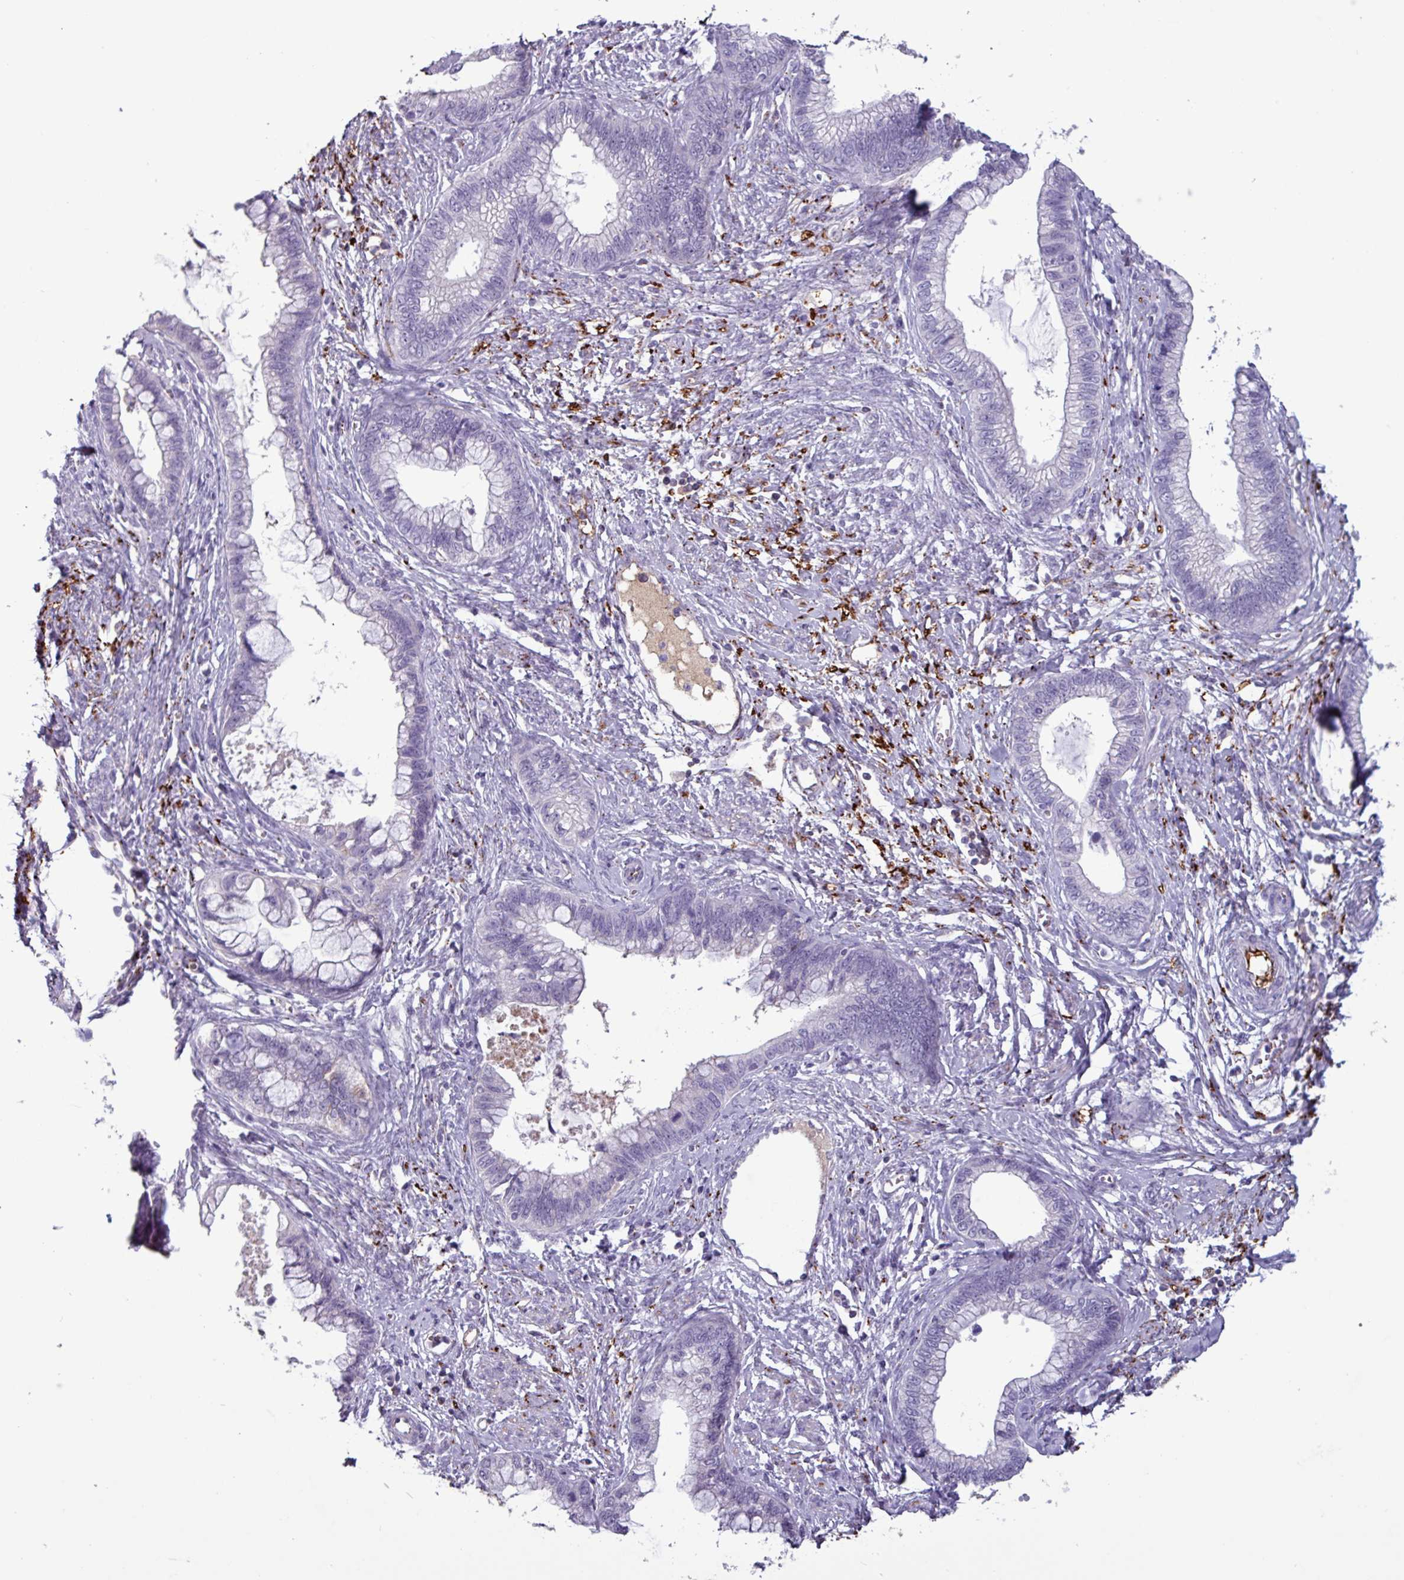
{"staining": {"intensity": "negative", "quantity": "none", "location": "none"}, "tissue": "cervical cancer", "cell_type": "Tumor cells", "image_type": "cancer", "snomed": [{"axis": "morphology", "description": "Adenocarcinoma, NOS"}, {"axis": "topography", "description": "Cervix"}], "caption": "Human cervical adenocarcinoma stained for a protein using IHC exhibits no staining in tumor cells.", "gene": "PLIN2", "patient": {"sex": "female", "age": 44}}